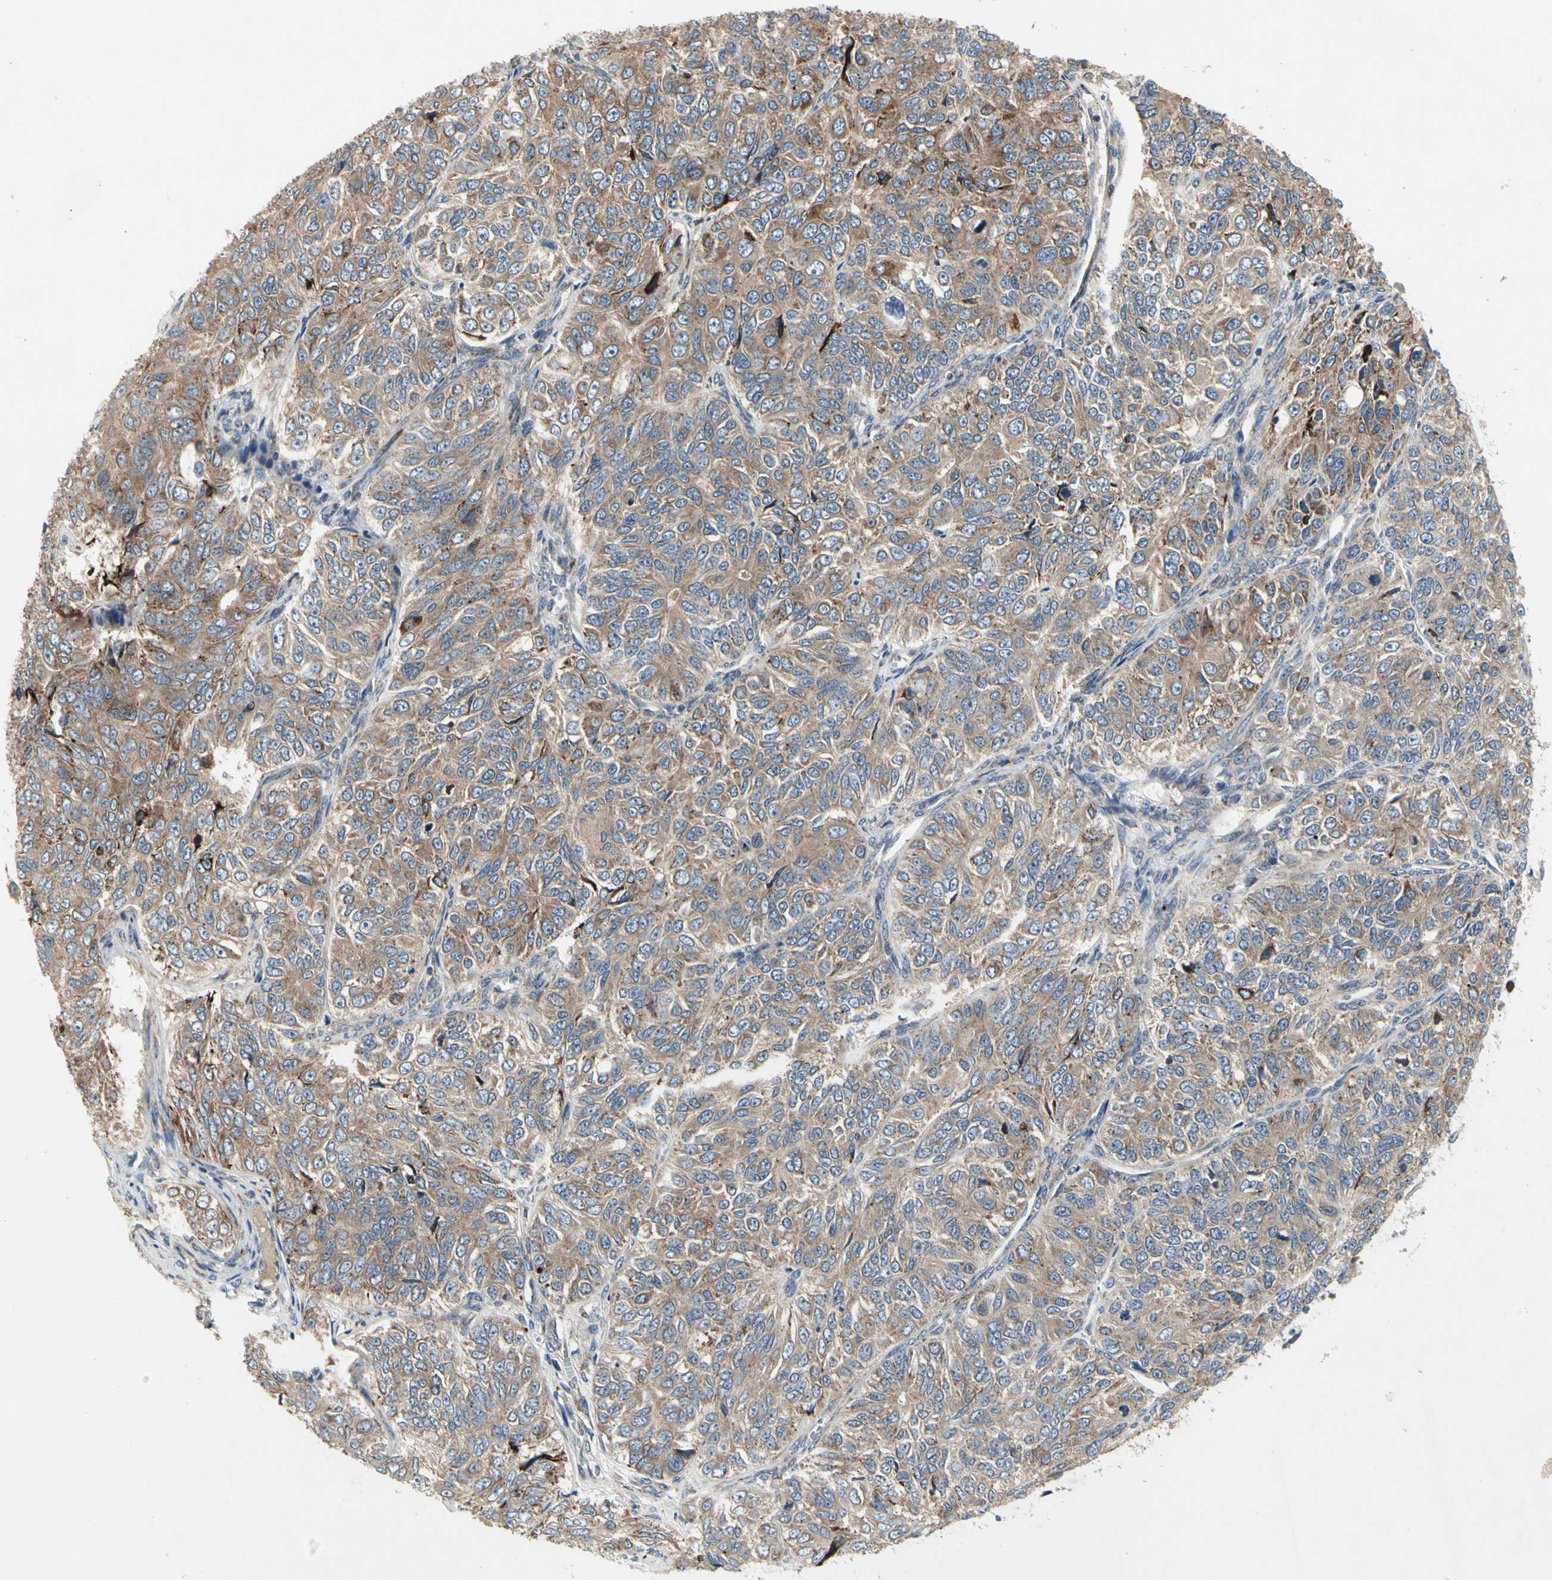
{"staining": {"intensity": "moderate", "quantity": ">75%", "location": "cytoplasmic/membranous"}, "tissue": "ovarian cancer", "cell_type": "Tumor cells", "image_type": "cancer", "snomed": [{"axis": "morphology", "description": "Carcinoma, endometroid"}, {"axis": "topography", "description": "Ovary"}], "caption": "An image of human ovarian cancer stained for a protein exhibits moderate cytoplasmic/membranous brown staining in tumor cells. (DAB (3,3'-diaminobenzidine) IHC, brown staining for protein, blue staining for nuclei).", "gene": "MMEL1", "patient": {"sex": "female", "age": 51}}